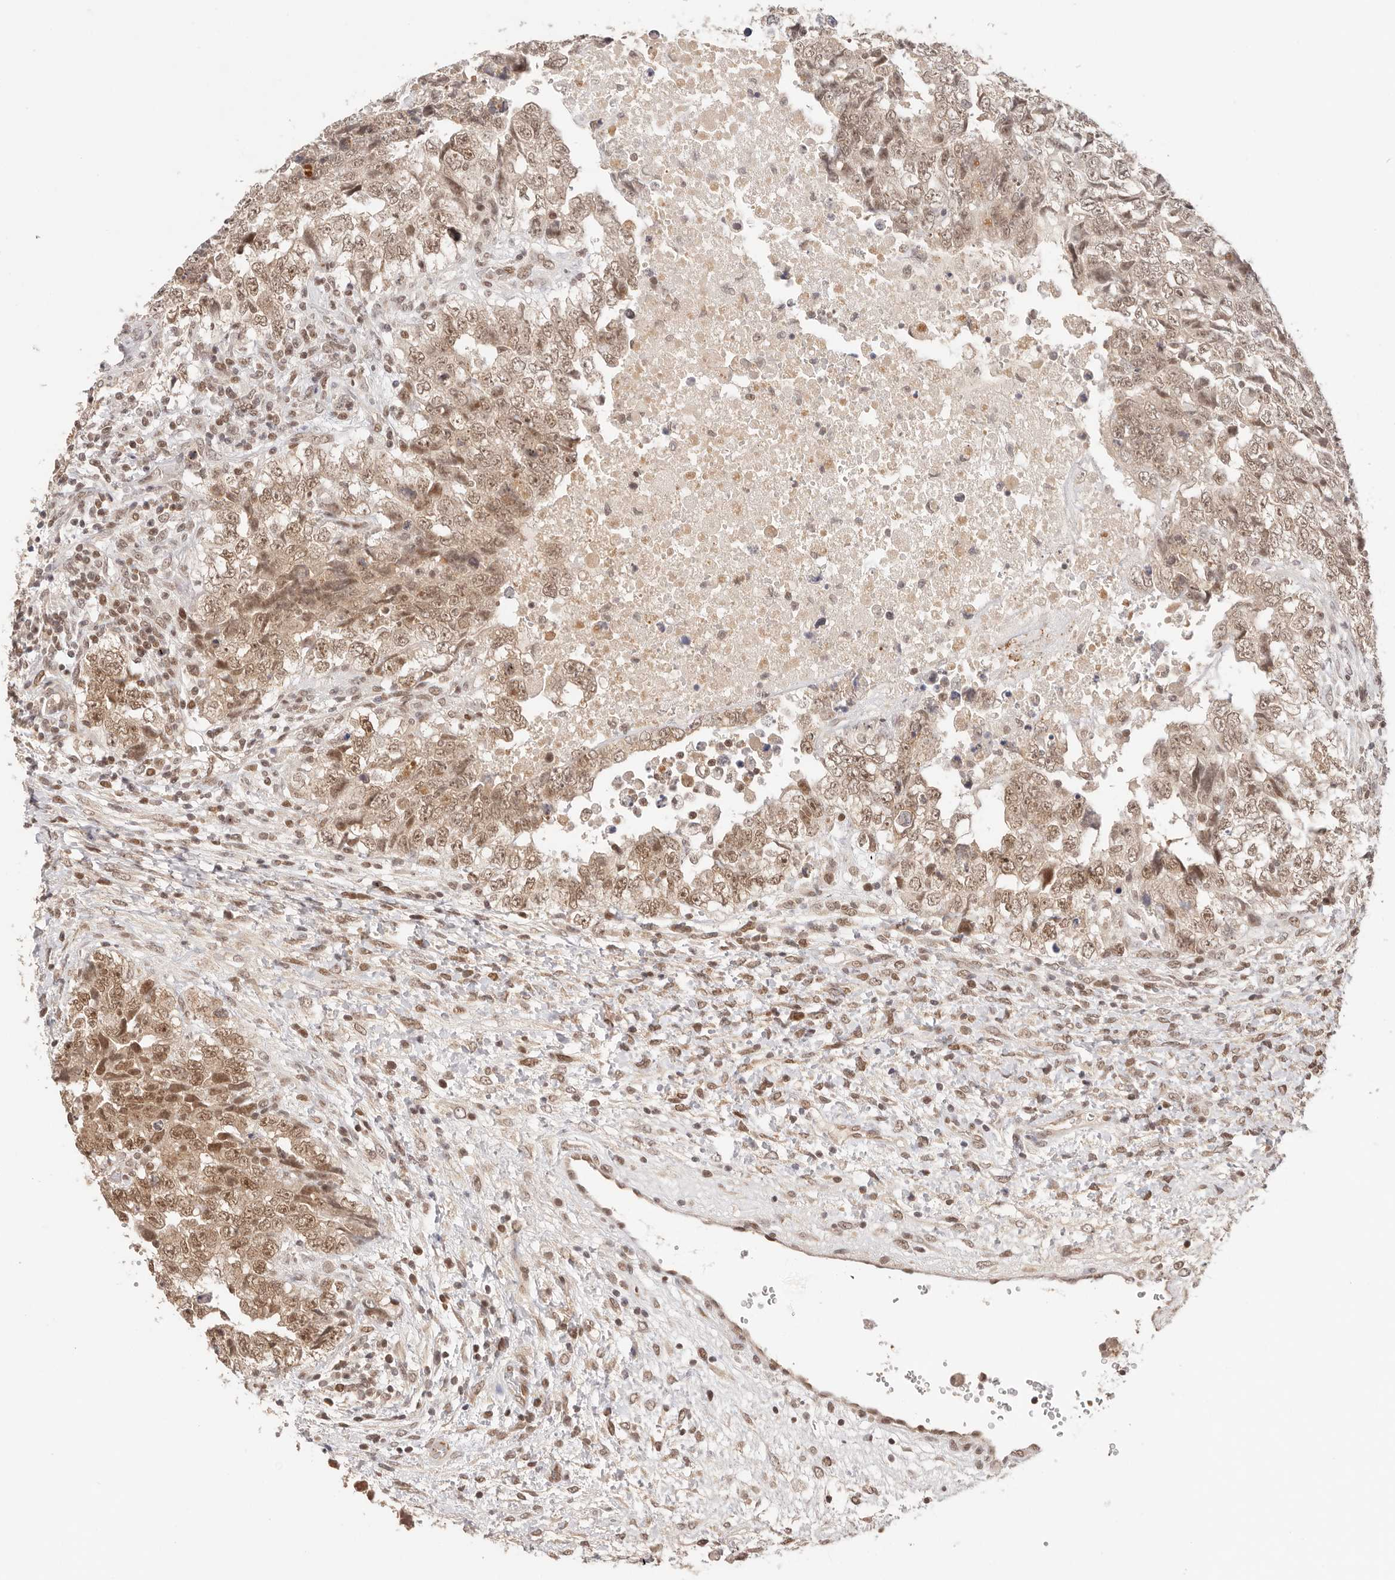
{"staining": {"intensity": "moderate", "quantity": ">75%", "location": "cytoplasmic/membranous,nuclear"}, "tissue": "testis cancer", "cell_type": "Tumor cells", "image_type": "cancer", "snomed": [{"axis": "morphology", "description": "Carcinoma, Embryonal, NOS"}, {"axis": "topography", "description": "Testis"}], "caption": "A brown stain labels moderate cytoplasmic/membranous and nuclear staining of a protein in testis cancer tumor cells.", "gene": "RFC3", "patient": {"sex": "male", "age": 37}}